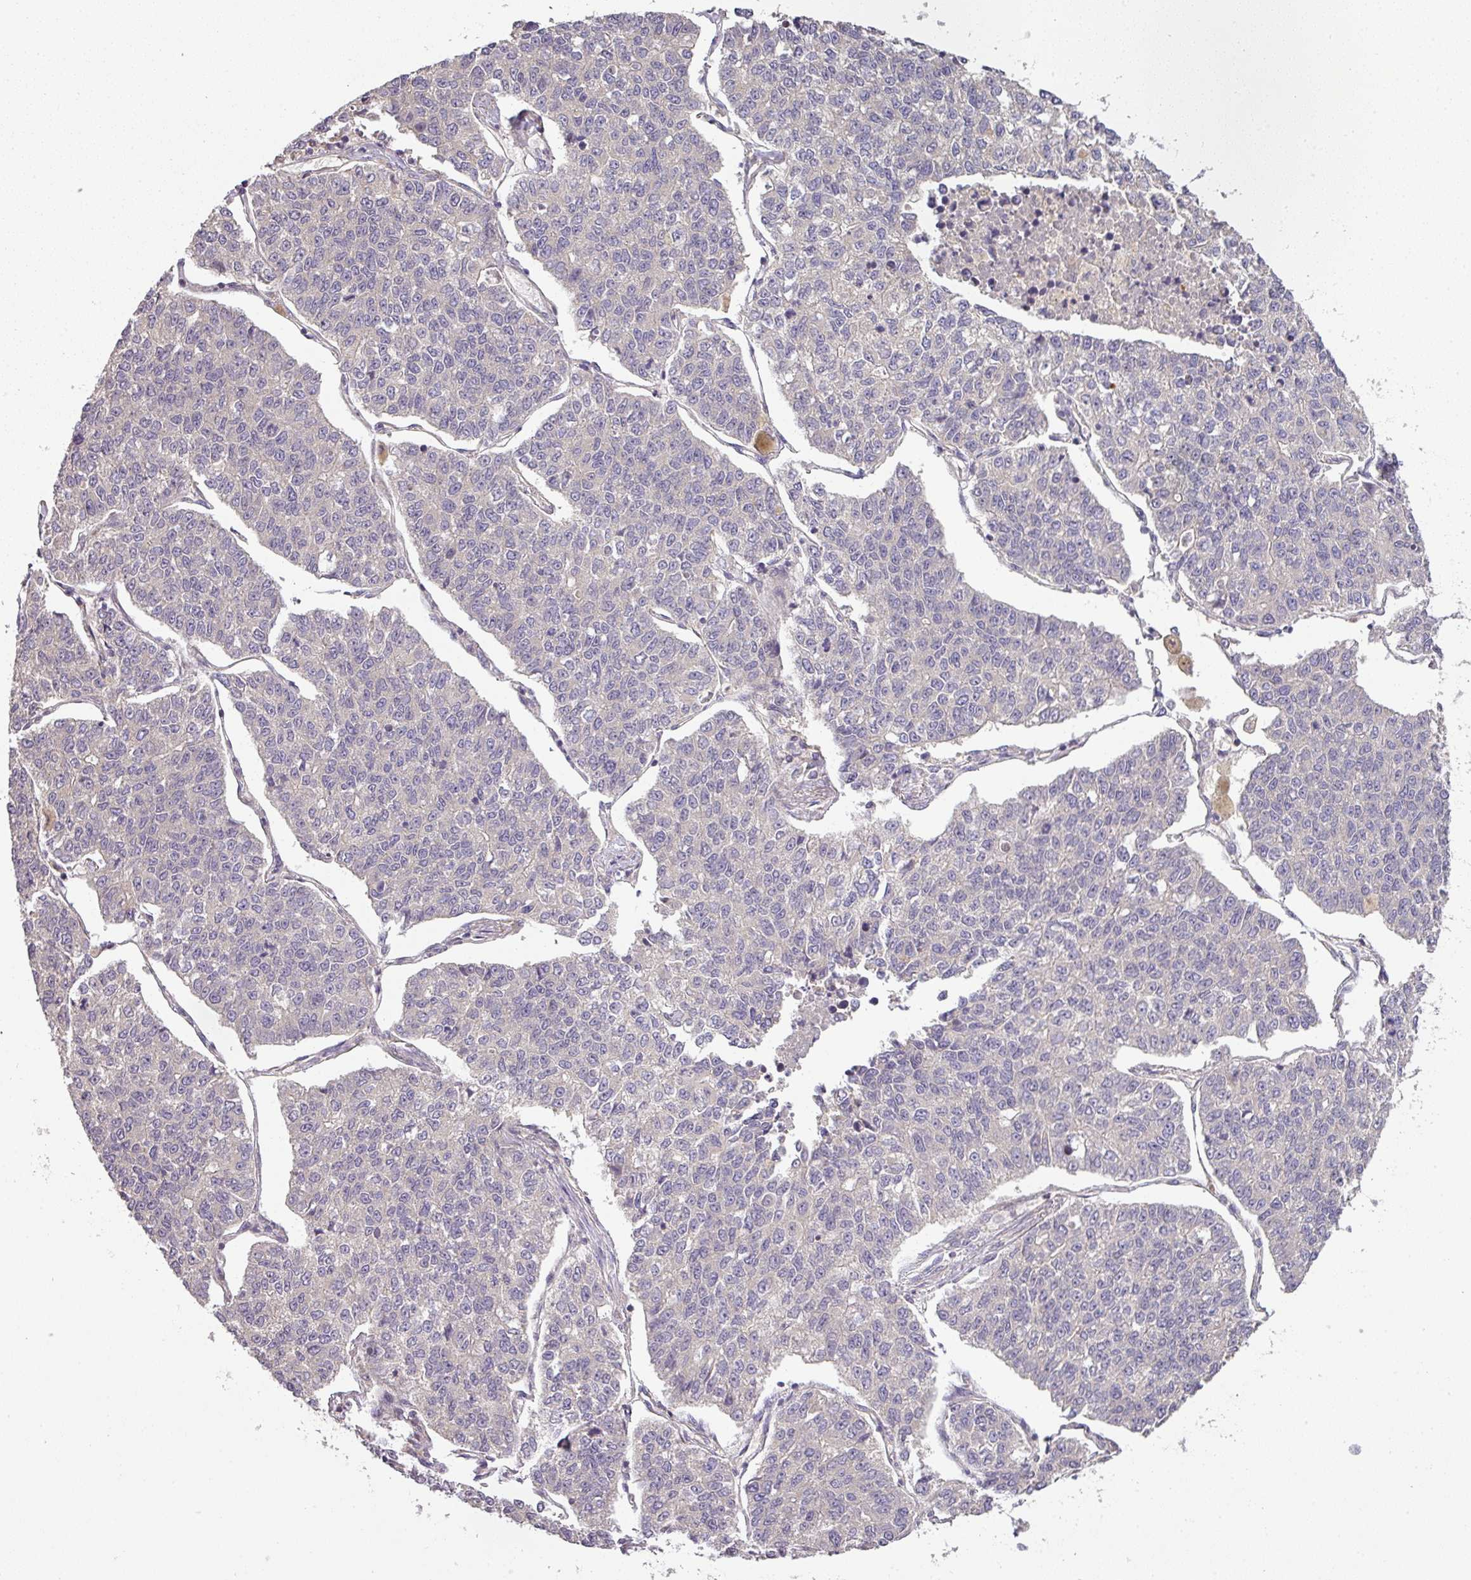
{"staining": {"intensity": "negative", "quantity": "none", "location": "none"}, "tissue": "lung cancer", "cell_type": "Tumor cells", "image_type": "cancer", "snomed": [{"axis": "morphology", "description": "Adenocarcinoma, NOS"}, {"axis": "topography", "description": "Lung"}], "caption": "This micrograph is of lung adenocarcinoma stained with immunohistochemistry (IHC) to label a protein in brown with the nuclei are counter-stained blue. There is no positivity in tumor cells.", "gene": "TCL1B", "patient": {"sex": "male", "age": 49}}